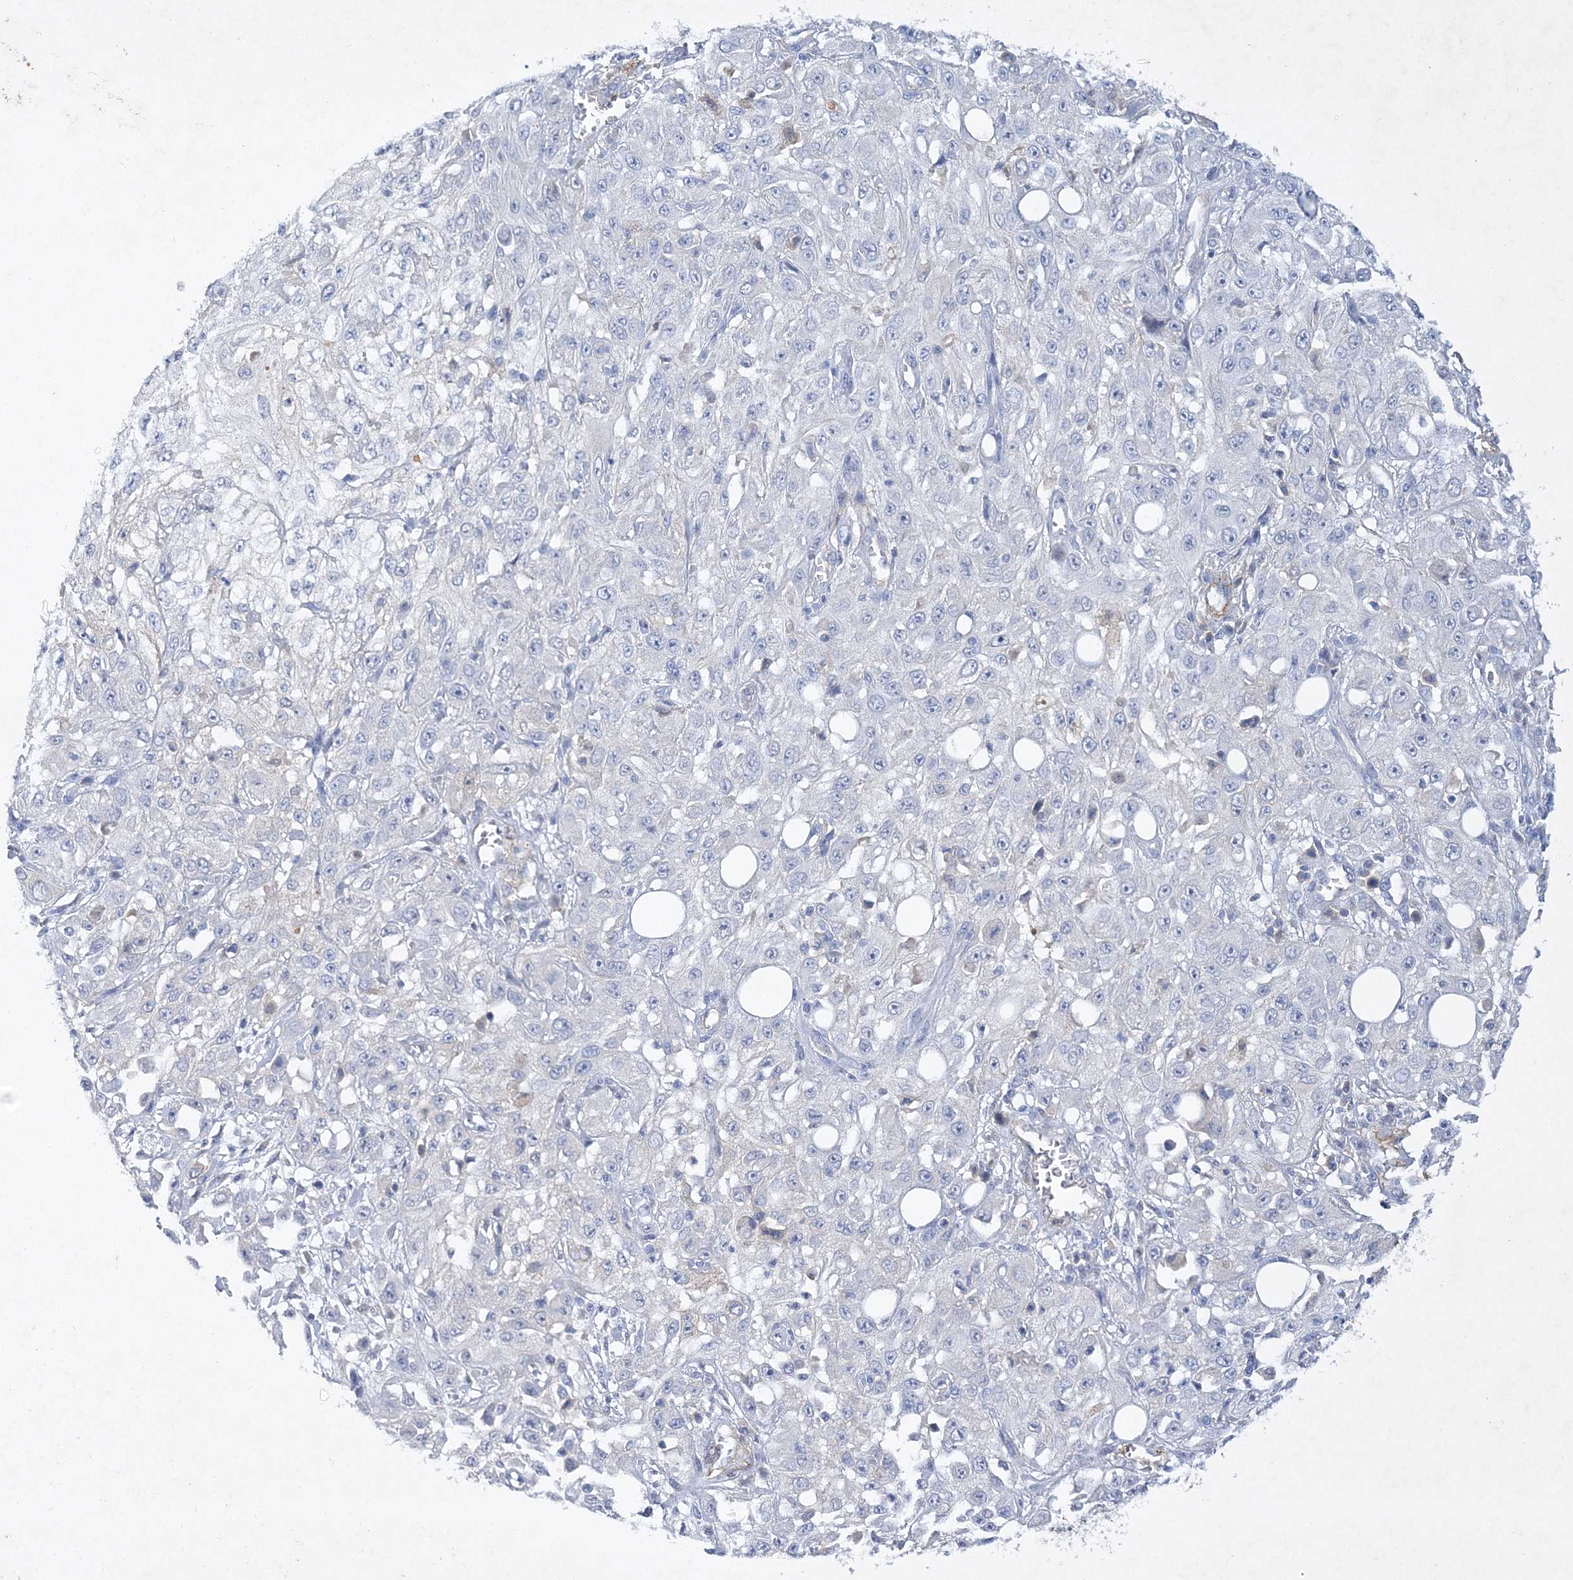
{"staining": {"intensity": "negative", "quantity": "none", "location": "none"}, "tissue": "skin cancer", "cell_type": "Tumor cells", "image_type": "cancer", "snomed": [{"axis": "morphology", "description": "Squamous cell carcinoma, NOS"}, {"axis": "morphology", "description": "Squamous cell carcinoma, metastatic, NOS"}, {"axis": "topography", "description": "Skin"}, {"axis": "topography", "description": "Lymph node"}], "caption": "Immunohistochemical staining of human skin squamous cell carcinoma displays no significant expression in tumor cells. (Brightfield microscopy of DAB immunohistochemistry at high magnification).", "gene": "RTN2", "patient": {"sex": "male", "age": 75}}